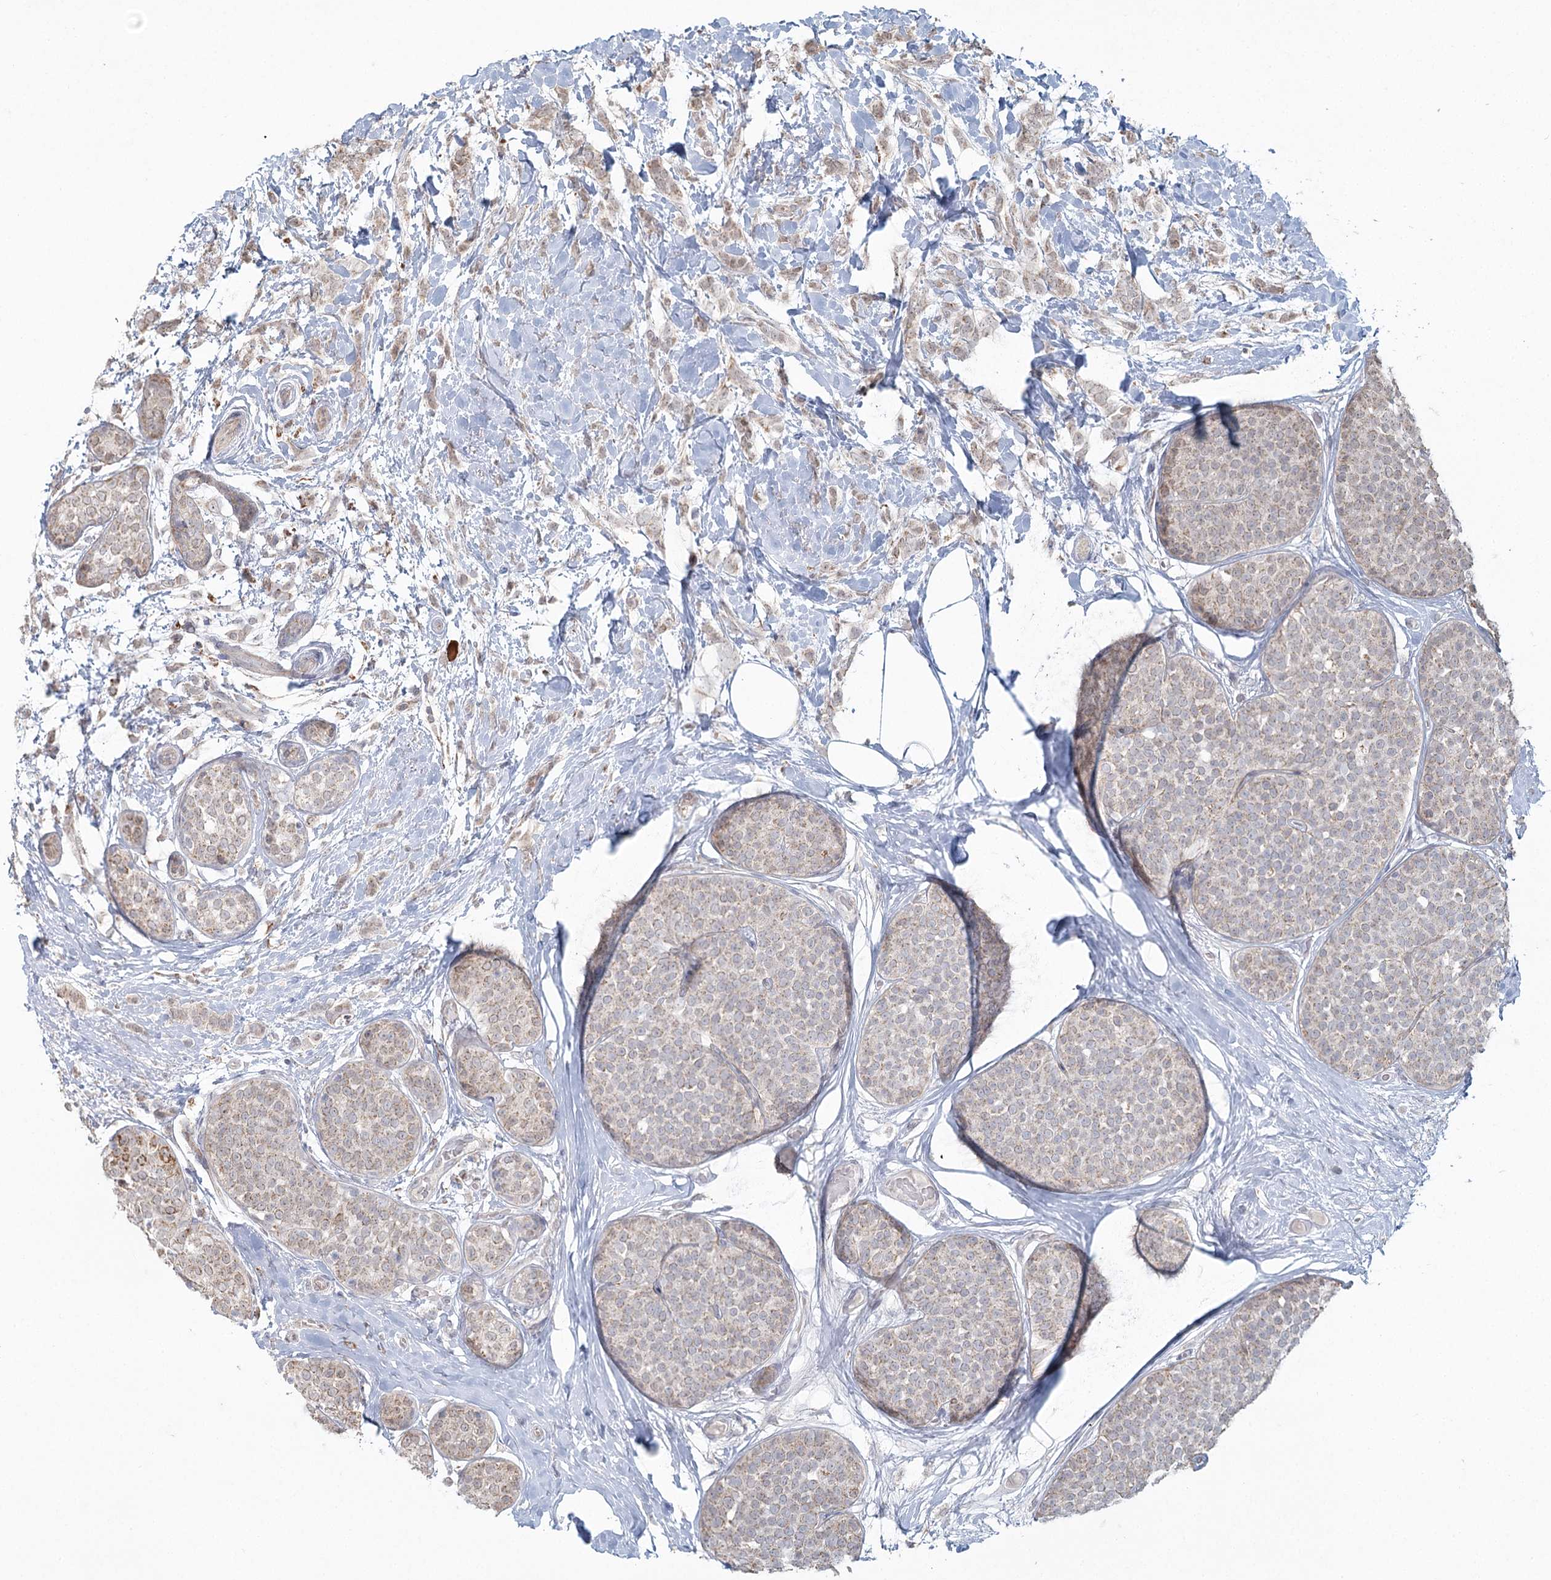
{"staining": {"intensity": "weak", "quantity": ">75%", "location": "cytoplasmic/membranous"}, "tissue": "breast cancer", "cell_type": "Tumor cells", "image_type": "cancer", "snomed": [{"axis": "morphology", "description": "Lobular carcinoma, in situ"}, {"axis": "morphology", "description": "Lobular carcinoma"}, {"axis": "topography", "description": "Breast"}], "caption": "Tumor cells exhibit low levels of weak cytoplasmic/membranous staining in about >75% of cells in lobular carcinoma (breast). (DAB IHC, brown staining for protein, blue staining for nuclei).", "gene": "LACTB", "patient": {"sex": "female", "age": 41}}